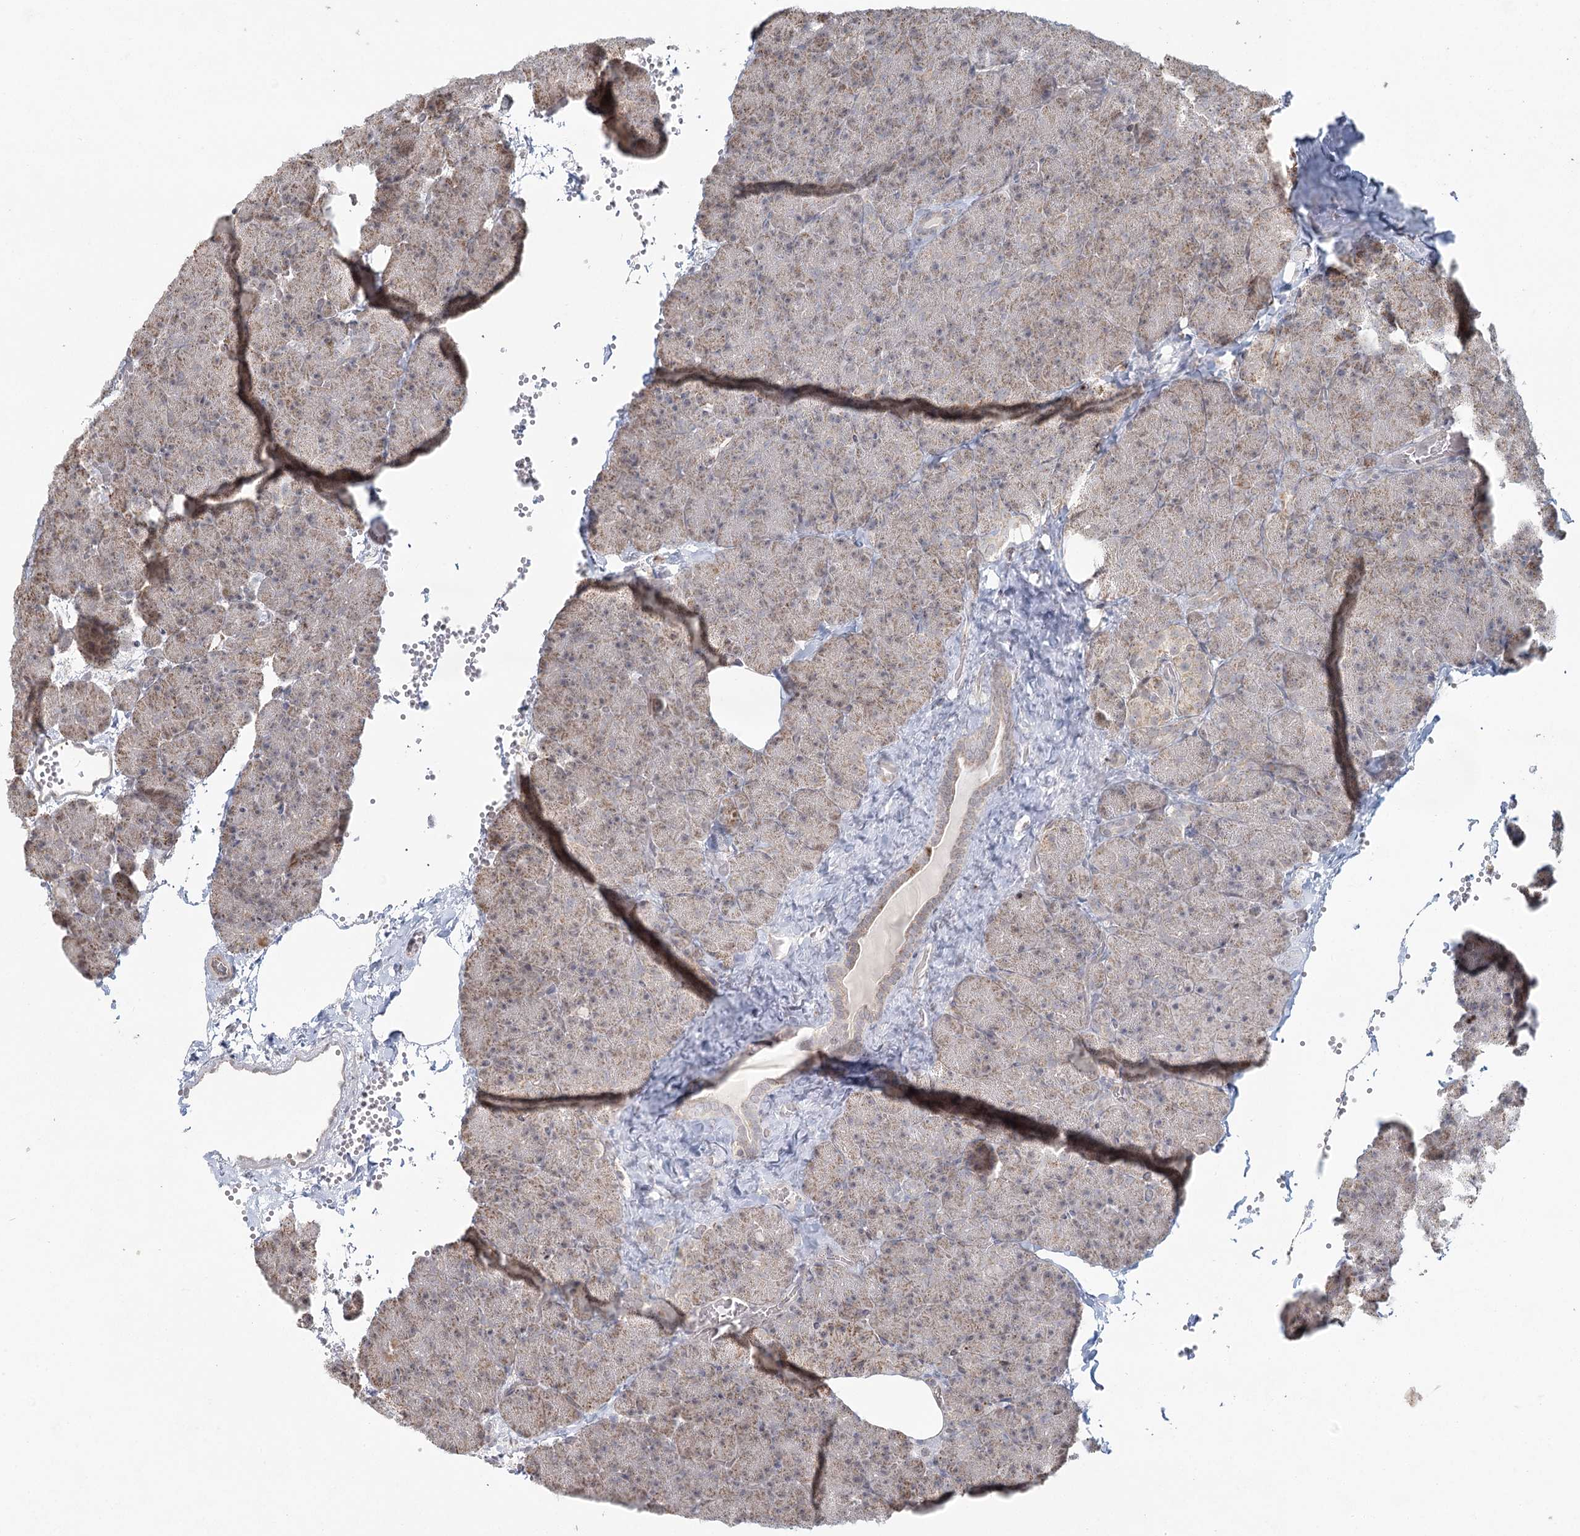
{"staining": {"intensity": "weak", "quantity": ">75%", "location": "cytoplasmic/membranous"}, "tissue": "pancreas", "cell_type": "Exocrine glandular cells", "image_type": "normal", "snomed": [{"axis": "morphology", "description": "Normal tissue, NOS"}, {"axis": "morphology", "description": "Carcinoid, malignant, NOS"}, {"axis": "topography", "description": "Pancreas"}], "caption": "A high-resolution micrograph shows IHC staining of unremarkable pancreas, which shows weak cytoplasmic/membranous expression in approximately >75% of exocrine glandular cells. (IHC, brightfield microscopy, high magnification).", "gene": "LACTB", "patient": {"sex": "female", "age": 35}}